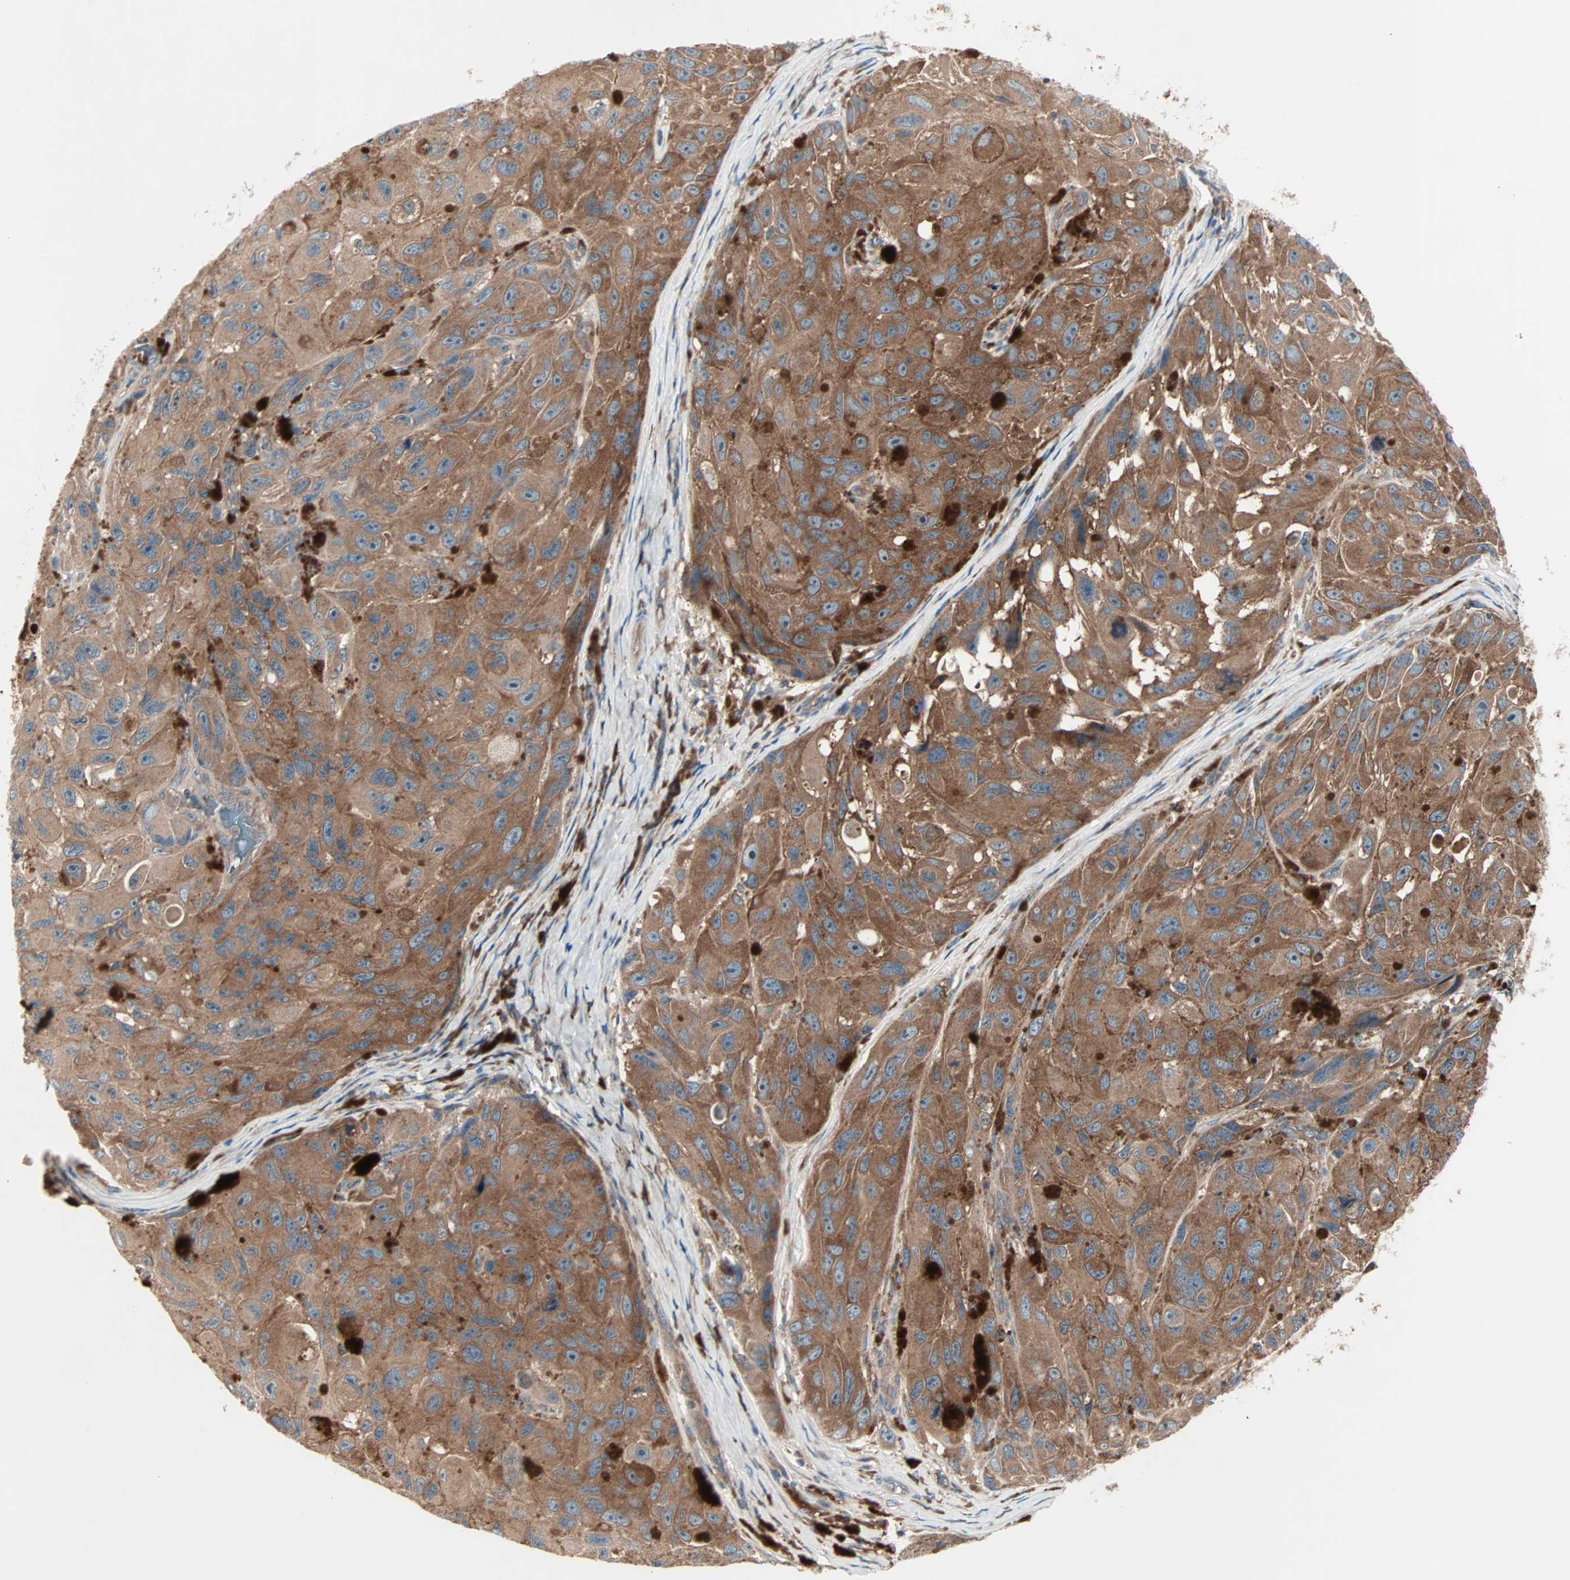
{"staining": {"intensity": "moderate", "quantity": ">75%", "location": "cytoplasmic/membranous"}, "tissue": "melanoma", "cell_type": "Tumor cells", "image_type": "cancer", "snomed": [{"axis": "morphology", "description": "Malignant melanoma, NOS"}, {"axis": "topography", "description": "Skin"}], "caption": "The photomicrograph displays a brown stain indicating the presence of a protein in the cytoplasmic/membranous of tumor cells in melanoma. (DAB IHC with brightfield microscopy, high magnification).", "gene": "CAD", "patient": {"sex": "female", "age": 73}}